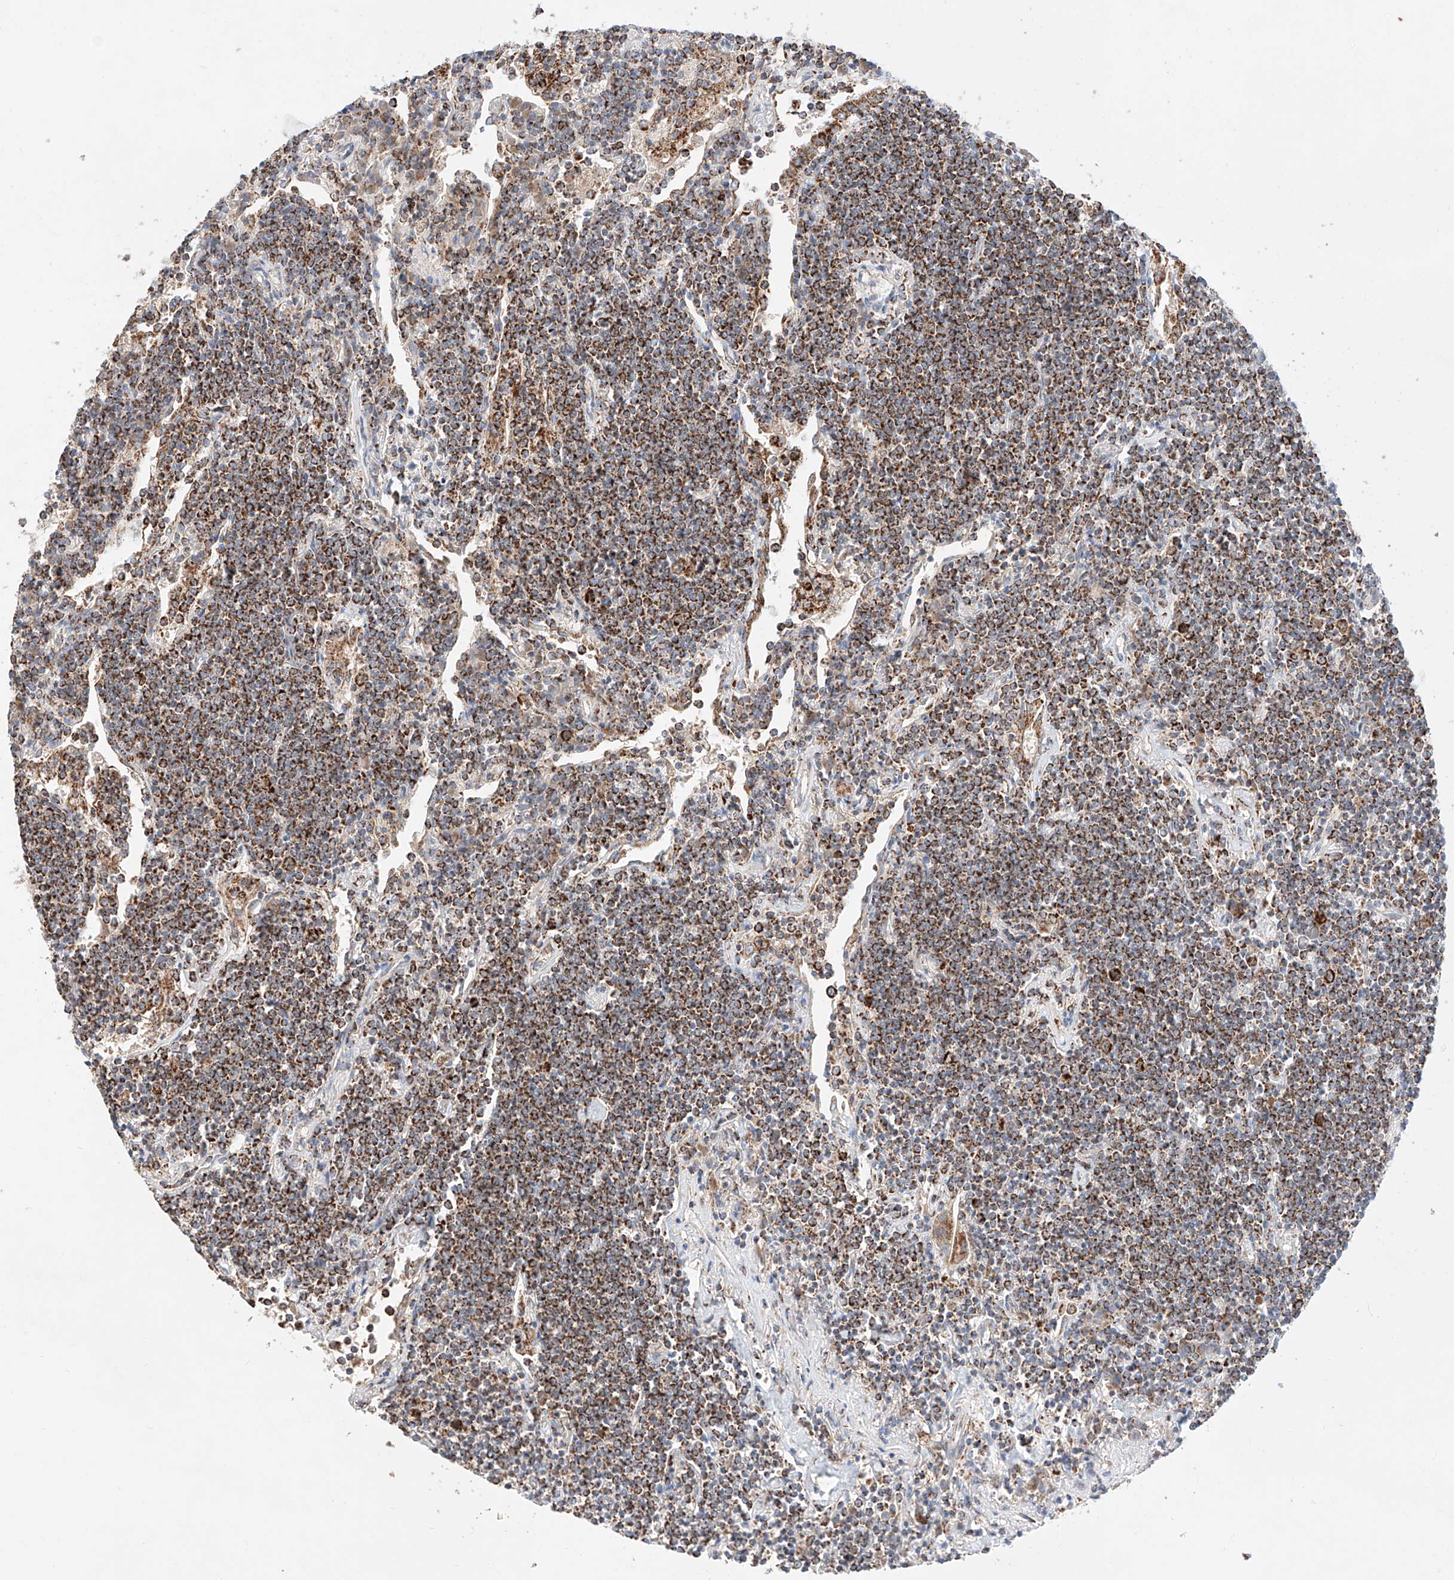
{"staining": {"intensity": "strong", "quantity": ">75%", "location": "cytoplasmic/membranous"}, "tissue": "lymphoma", "cell_type": "Tumor cells", "image_type": "cancer", "snomed": [{"axis": "morphology", "description": "Malignant lymphoma, non-Hodgkin's type, Low grade"}, {"axis": "topography", "description": "Lung"}], "caption": "DAB immunohistochemical staining of malignant lymphoma, non-Hodgkin's type (low-grade) displays strong cytoplasmic/membranous protein positivity in about >75% of tumor cells. (Brightfield microscopy of DAB IHC at high magnification).", "gene": "KTI12", "patient": {"sex": "female", "age": 71}}